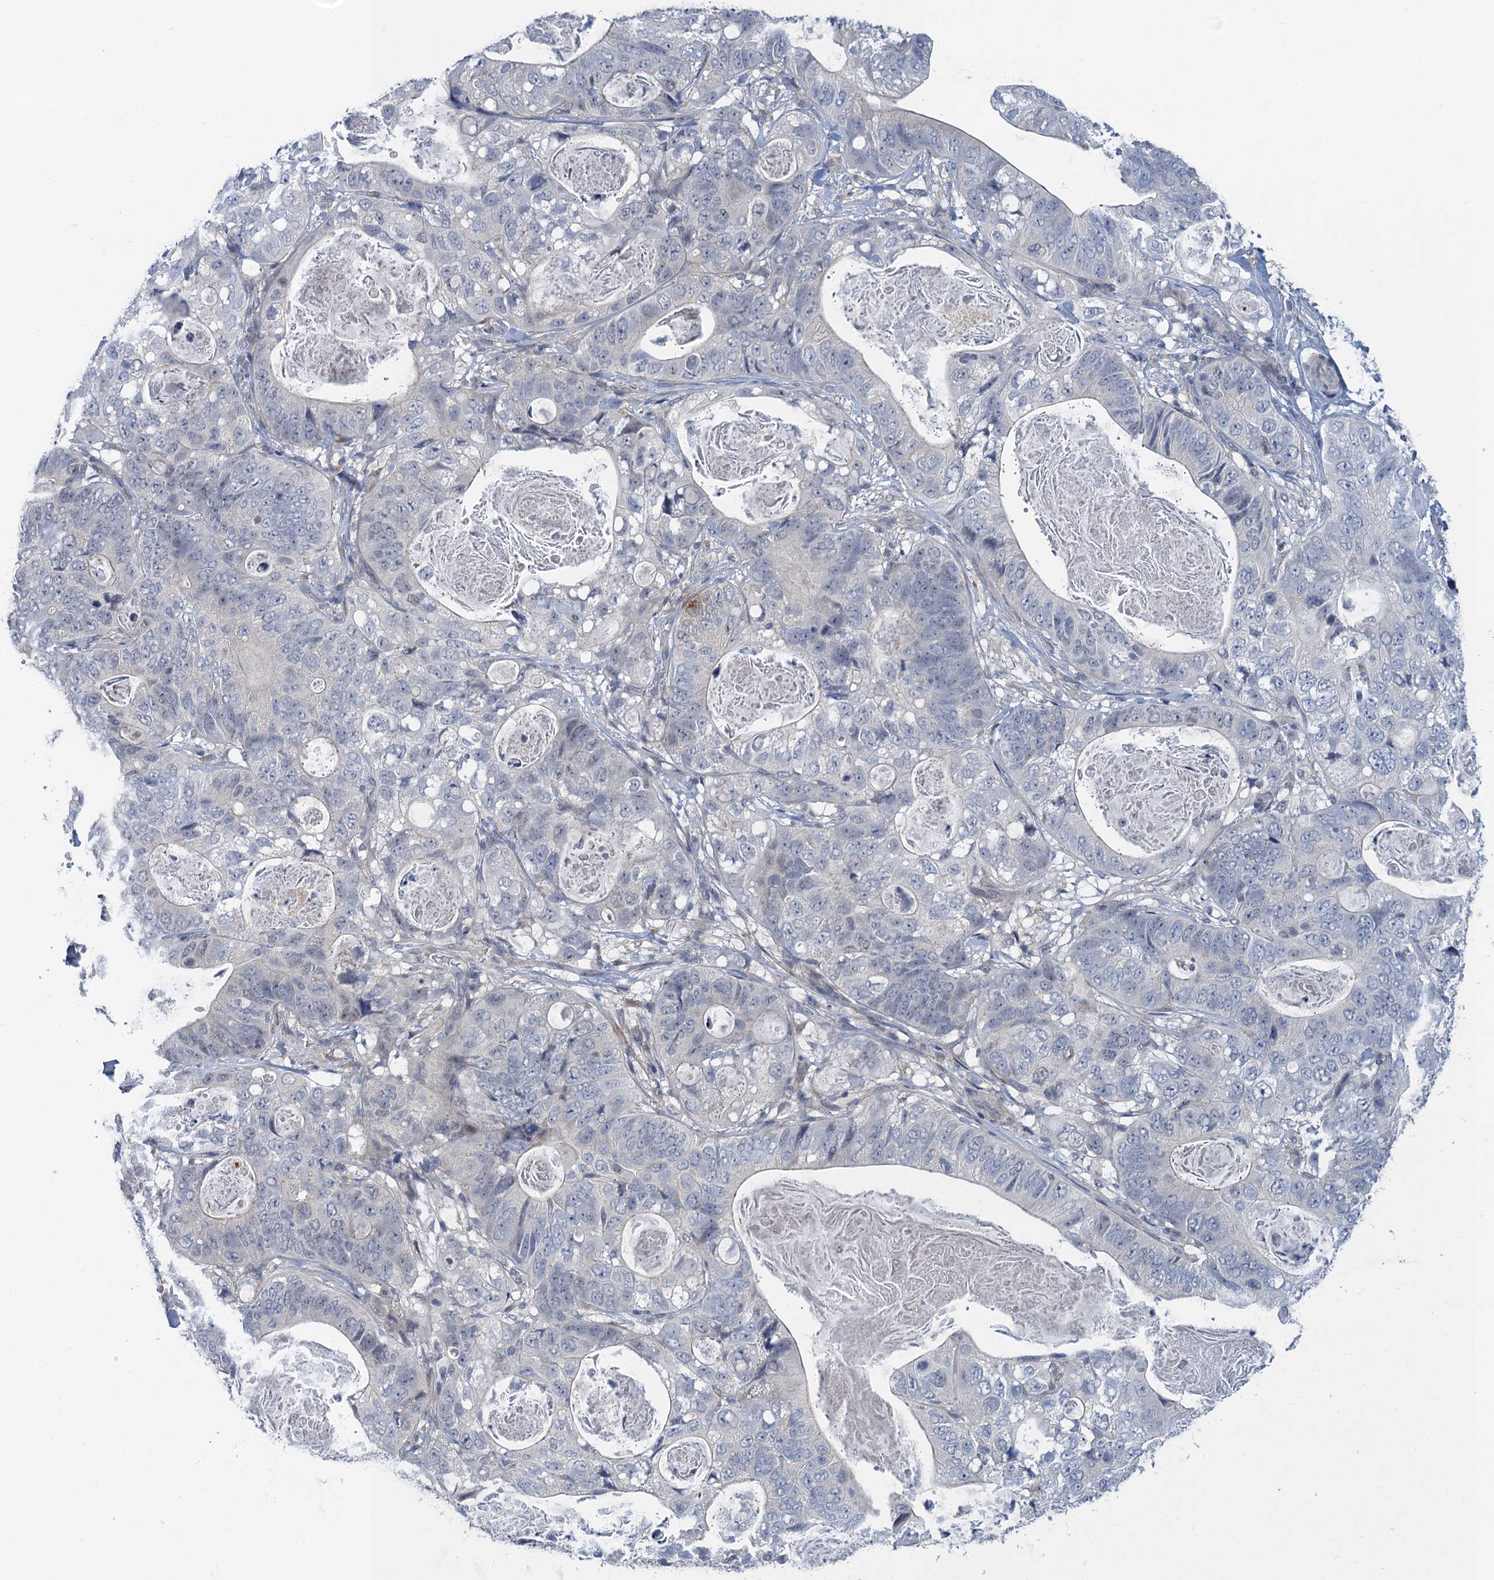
{"staining": {"intensity": "negative", "quantity": "none", "location": "none"}, "tissue": "stomach cancer", "cell_type": "Tumor cells", "image_type": "cancer", "snomed": [{"axis": "morphology", "description": "Normal tissue, NOS"}, {"axis": "morphology", "description": "Adenocarcinoma, NOS"}, {"axis": "topography", "description": "Stomach"}], "caption": "Protein analysis of stomach adenocarcinoma shows no significant positivity in tumor cells.", "gene": "MRFAP1", "patient": {"sex": "female", "age": 89}}